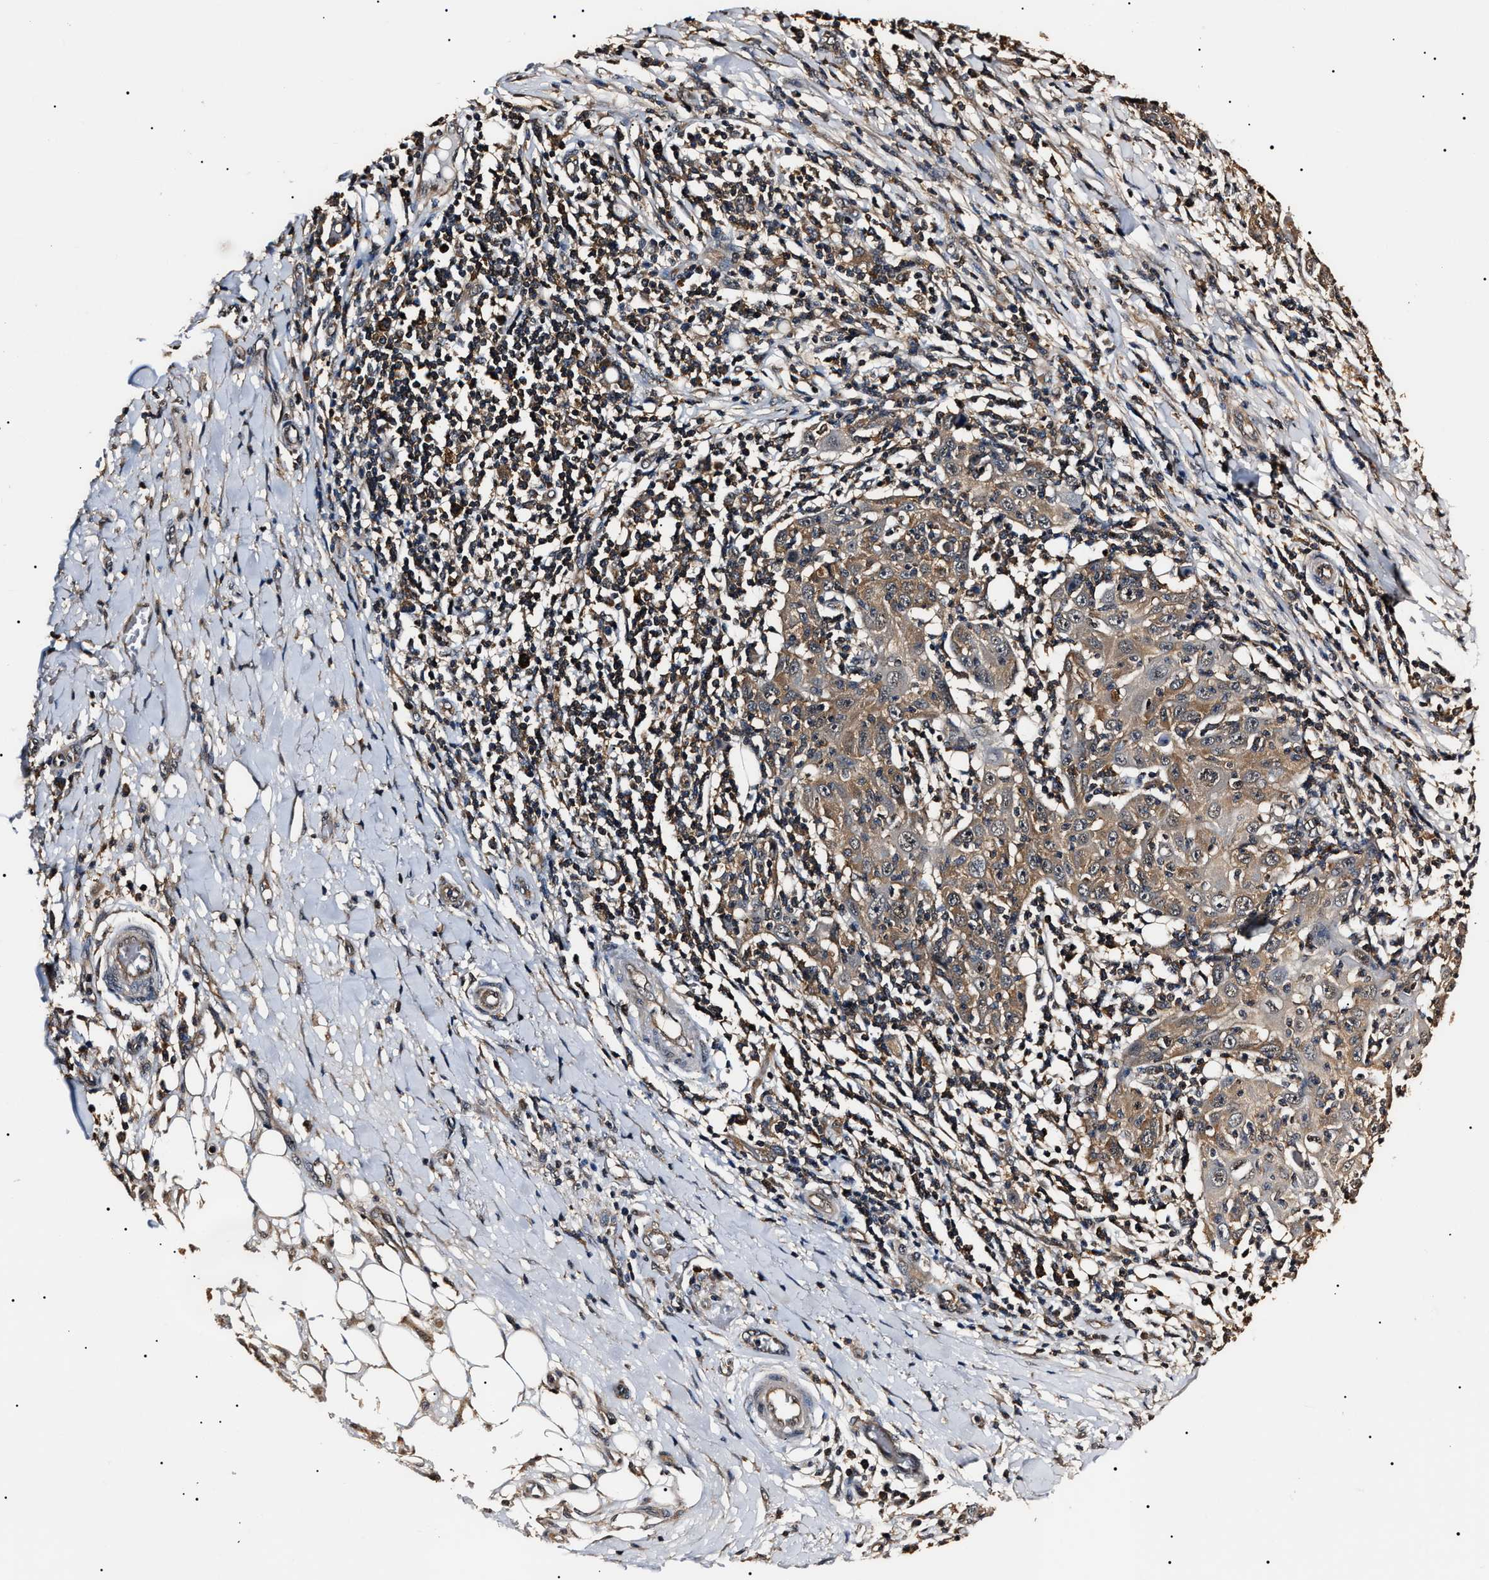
{"staining": {"intensity": "weak", "quantity": ">75%", "location": "cytoplasmic/membranous"}, "tissue": "skin cancer", "cell_type": "Tumor cells", "image_type": "cancer", "snomed": [{"axis": "morphology", "description": "Squamous cell carcinoma, NOS"}, {"axis": "topography", "description": "Skin"}], "caption": "The immunohistochemical stain labels weak cytoplasmic/membranous positivity in tumor cells of squamous cell carcinoma (skin) tissue.", "gene": "CCT8", "patient": {"sex": "female", "age": 88}}